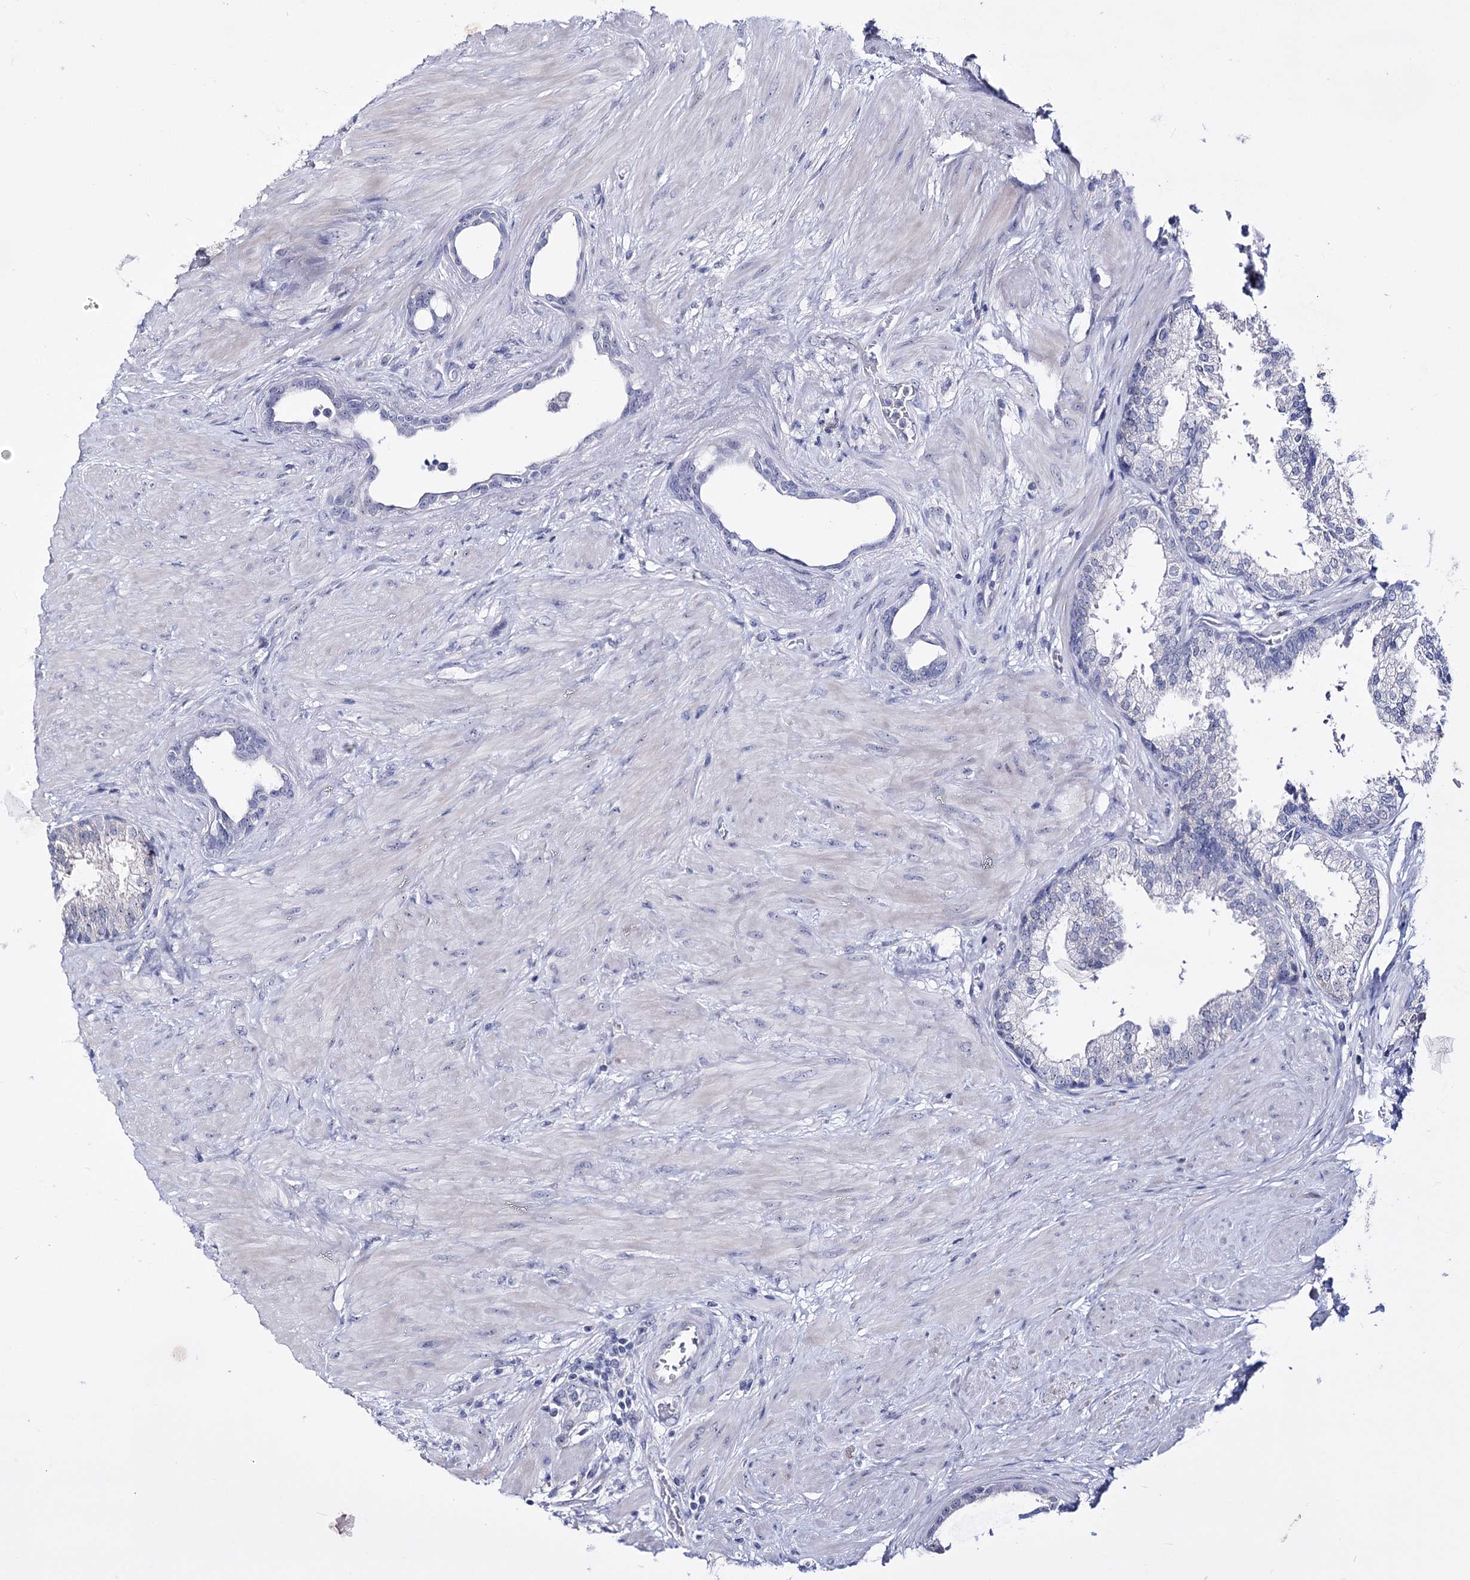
{"staining": {"intensity": "negative", "quantity": "none", "location": "none"}, "tissue": "prostate", "cell_type": "Glandular cells", "image_type": "normal", "snomed": [{"axis": "morphology", "description": "Normal tissue, NOS"}, {"axis": "topography", "description": "Prostate"}], "caption": "Benign prostate was stained to show a protein in brown. There is no significant positivity in glandular cells.", "gene": "PCGF5", "patient": {"sex": "male", "age": 48}}